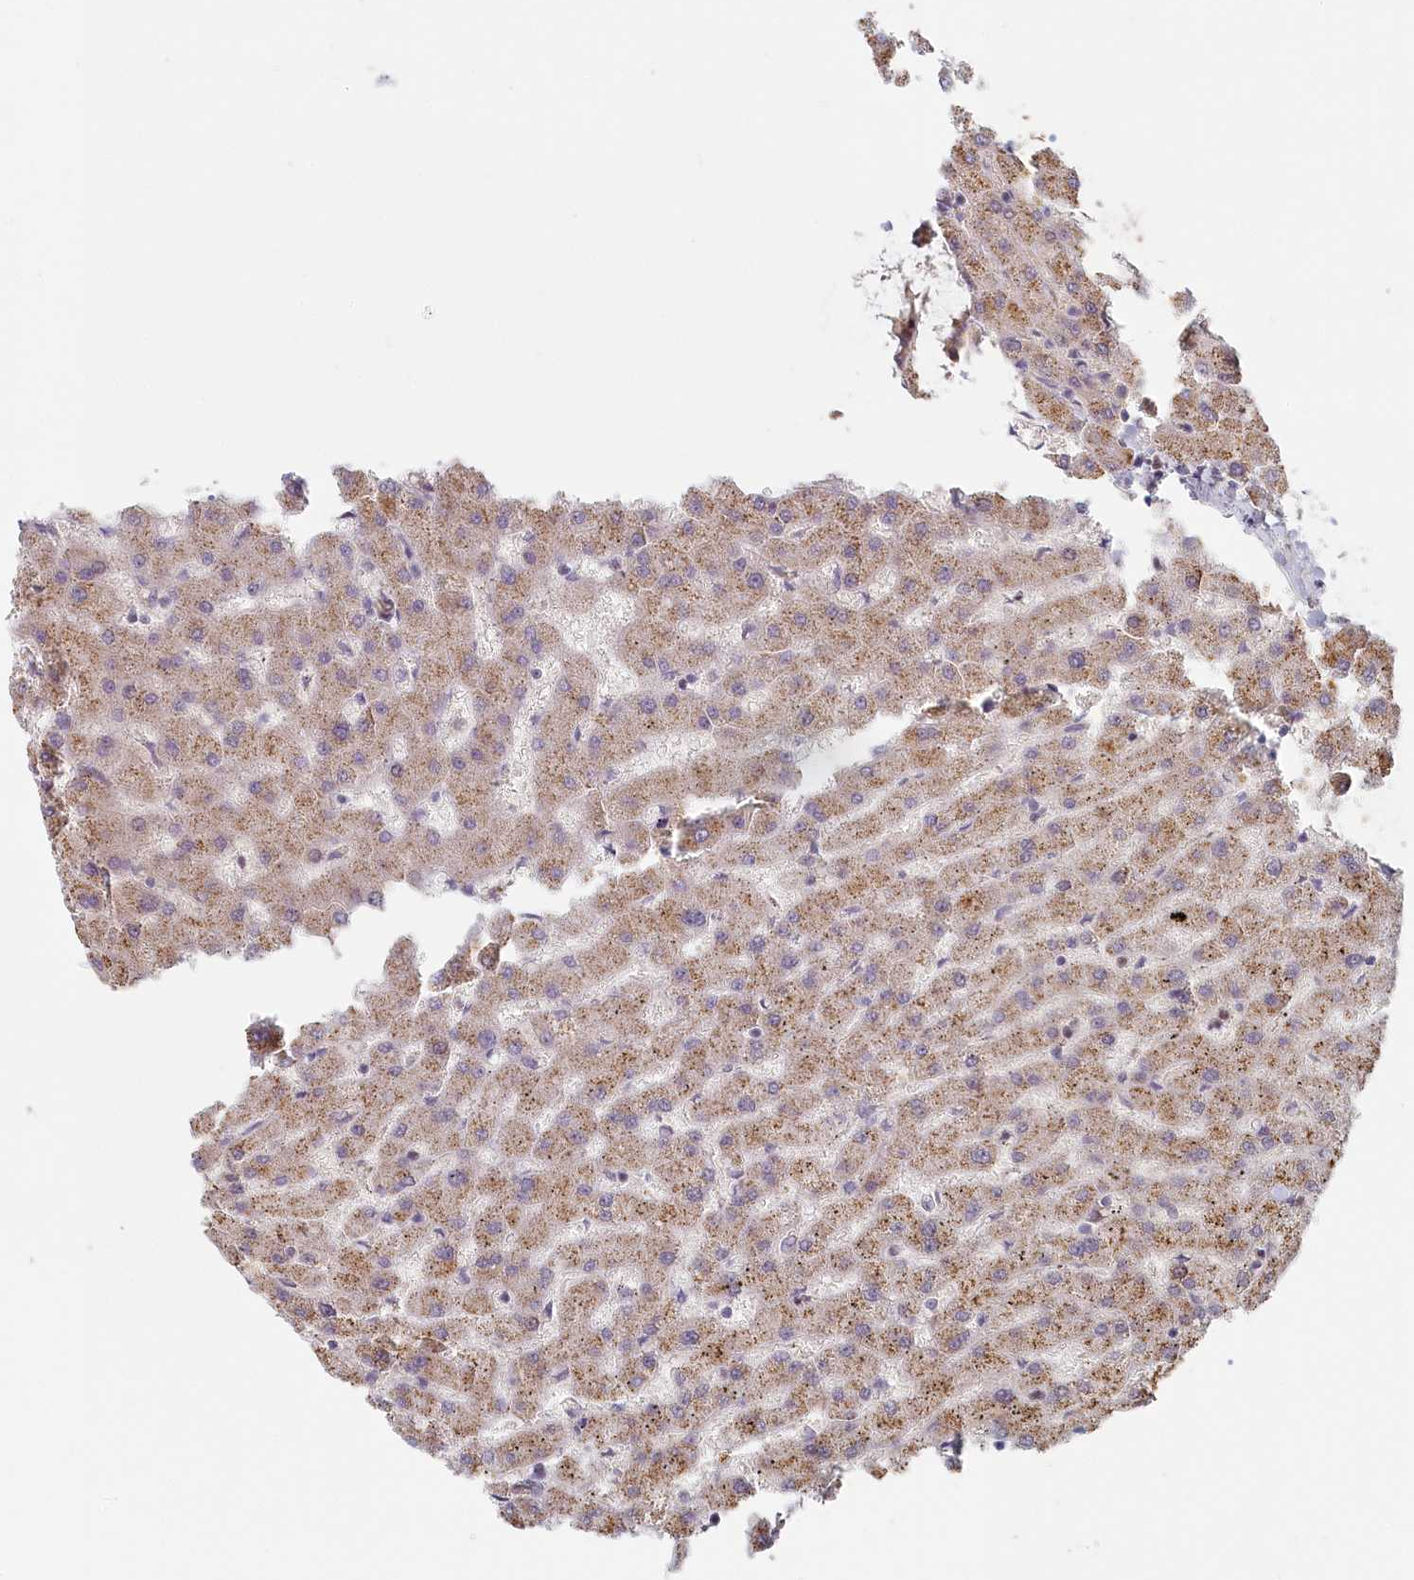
{"staining": {"intensity": "negative", "quantity": "none", "location": "none"}, "tissue": "liver", "cell_type": "Cholangiocytes", "image_type": "normal", "snomed": [{"axis": "morphology", "description": "Normal tissue, NOS"}, {"axis": "topography", "description": "Liver"}], "caption": "Liver was stained to show a protein in brown. There is no significant staining in cholangiocytes. Brightfield microscopy of immunohistochemistry stained with DAB (brown) and hematoxylin (blue), captured at high magnification.", "gene": "INTS4", "patient": {"sex": "female", "age": 63}}